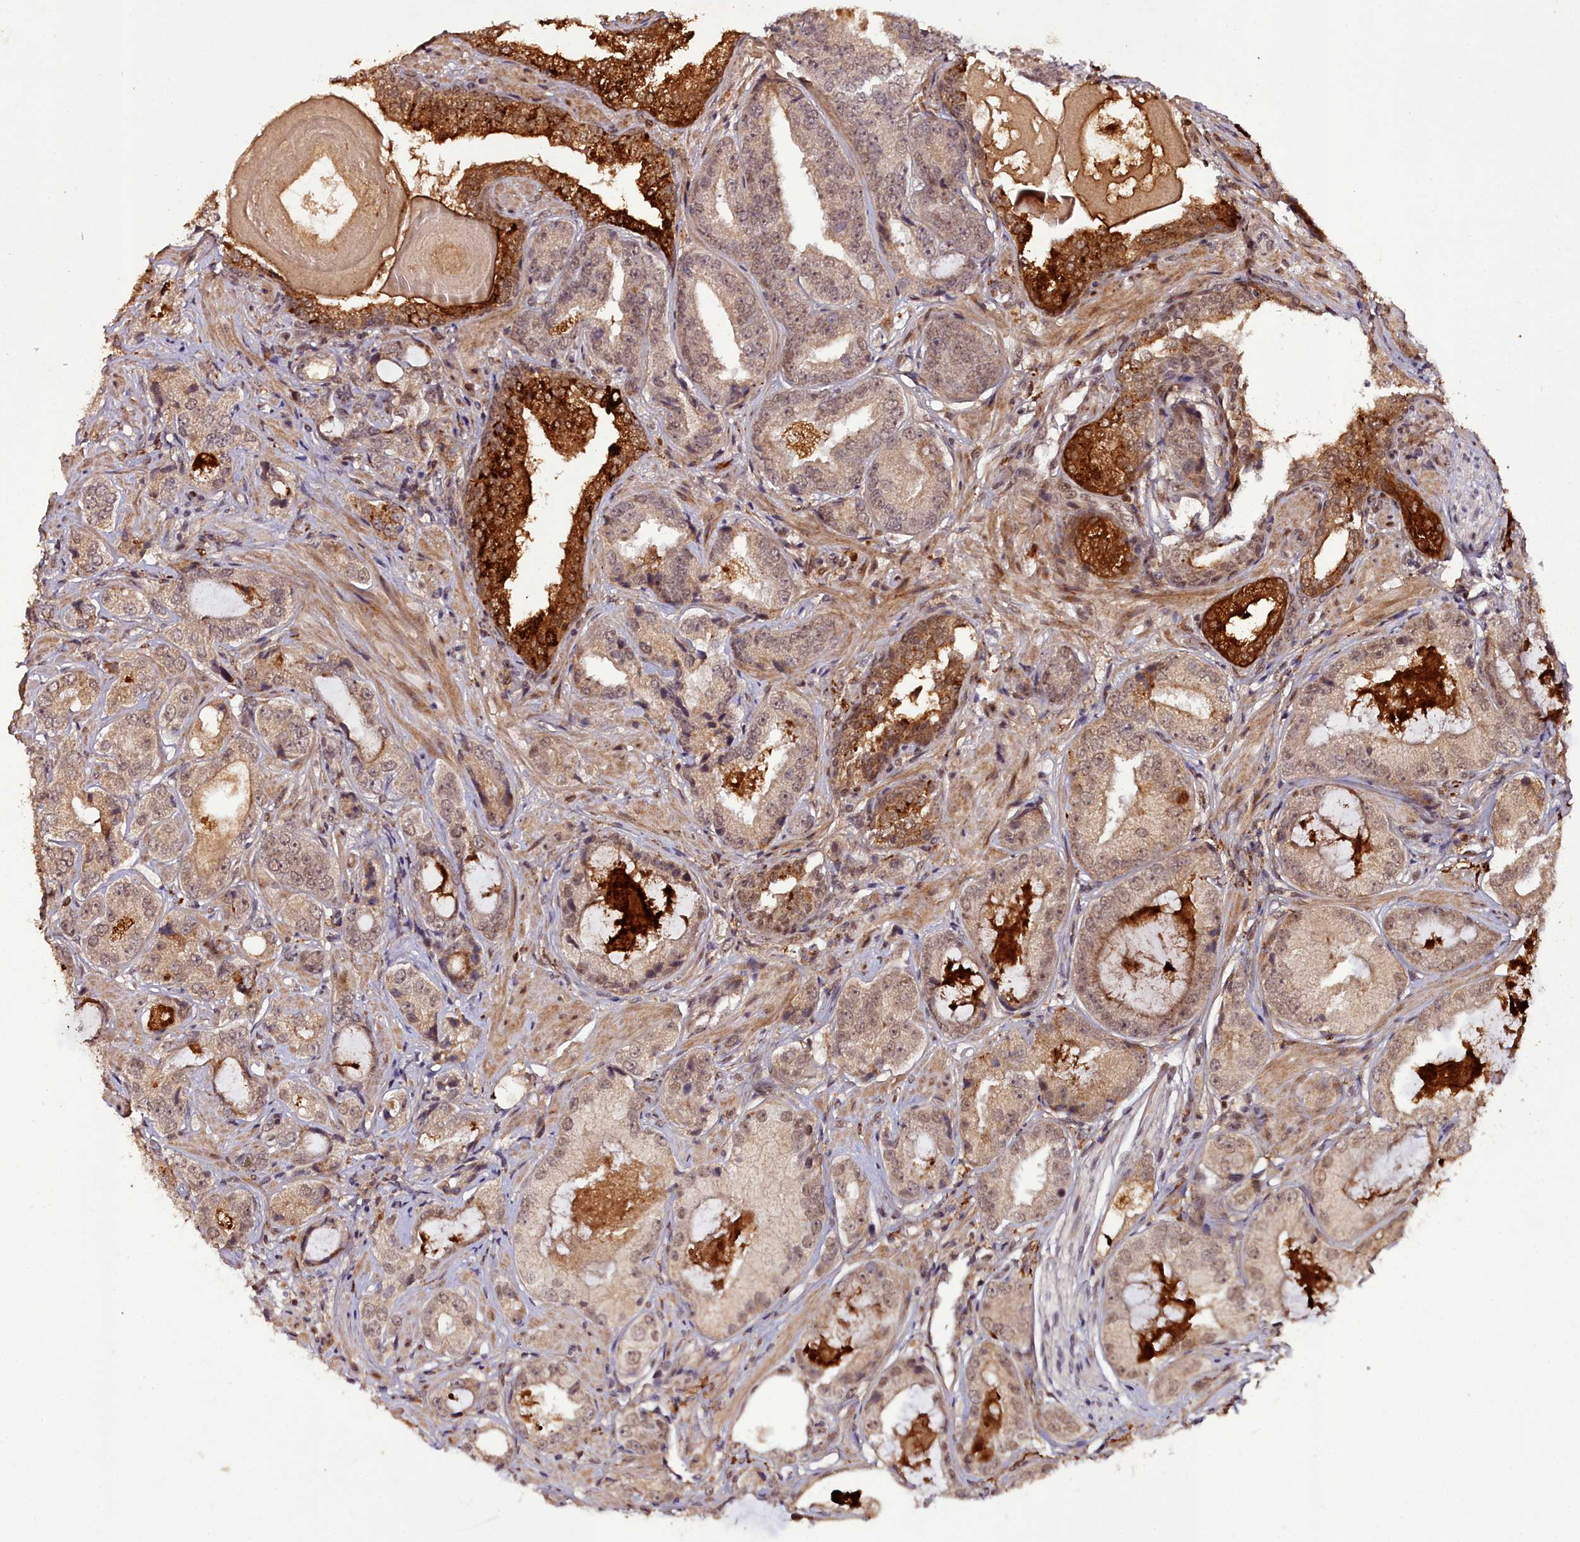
{"staining": {"intensity": "strong", "quantity": "<25%", "location": "cytoplasmic/membranous,nuclear"}, "tissue": "prostate cancer", "cell_type": "Tumor cells", "image_type": "cancer", "snomed": [{"axis": "morphology", "description": "Adenocarcinoma, High grade"}, {"axis": "topography", "description": "Prostate"}], "caption": "Strong cytoplasmic/membranous and nuclear protein positivity is present in about <25% of tumor cells in adenocarcinoma (high-grade) (prostate).", "gene": "CXXC1", "patient": {"sex": "male", "age": 59}}